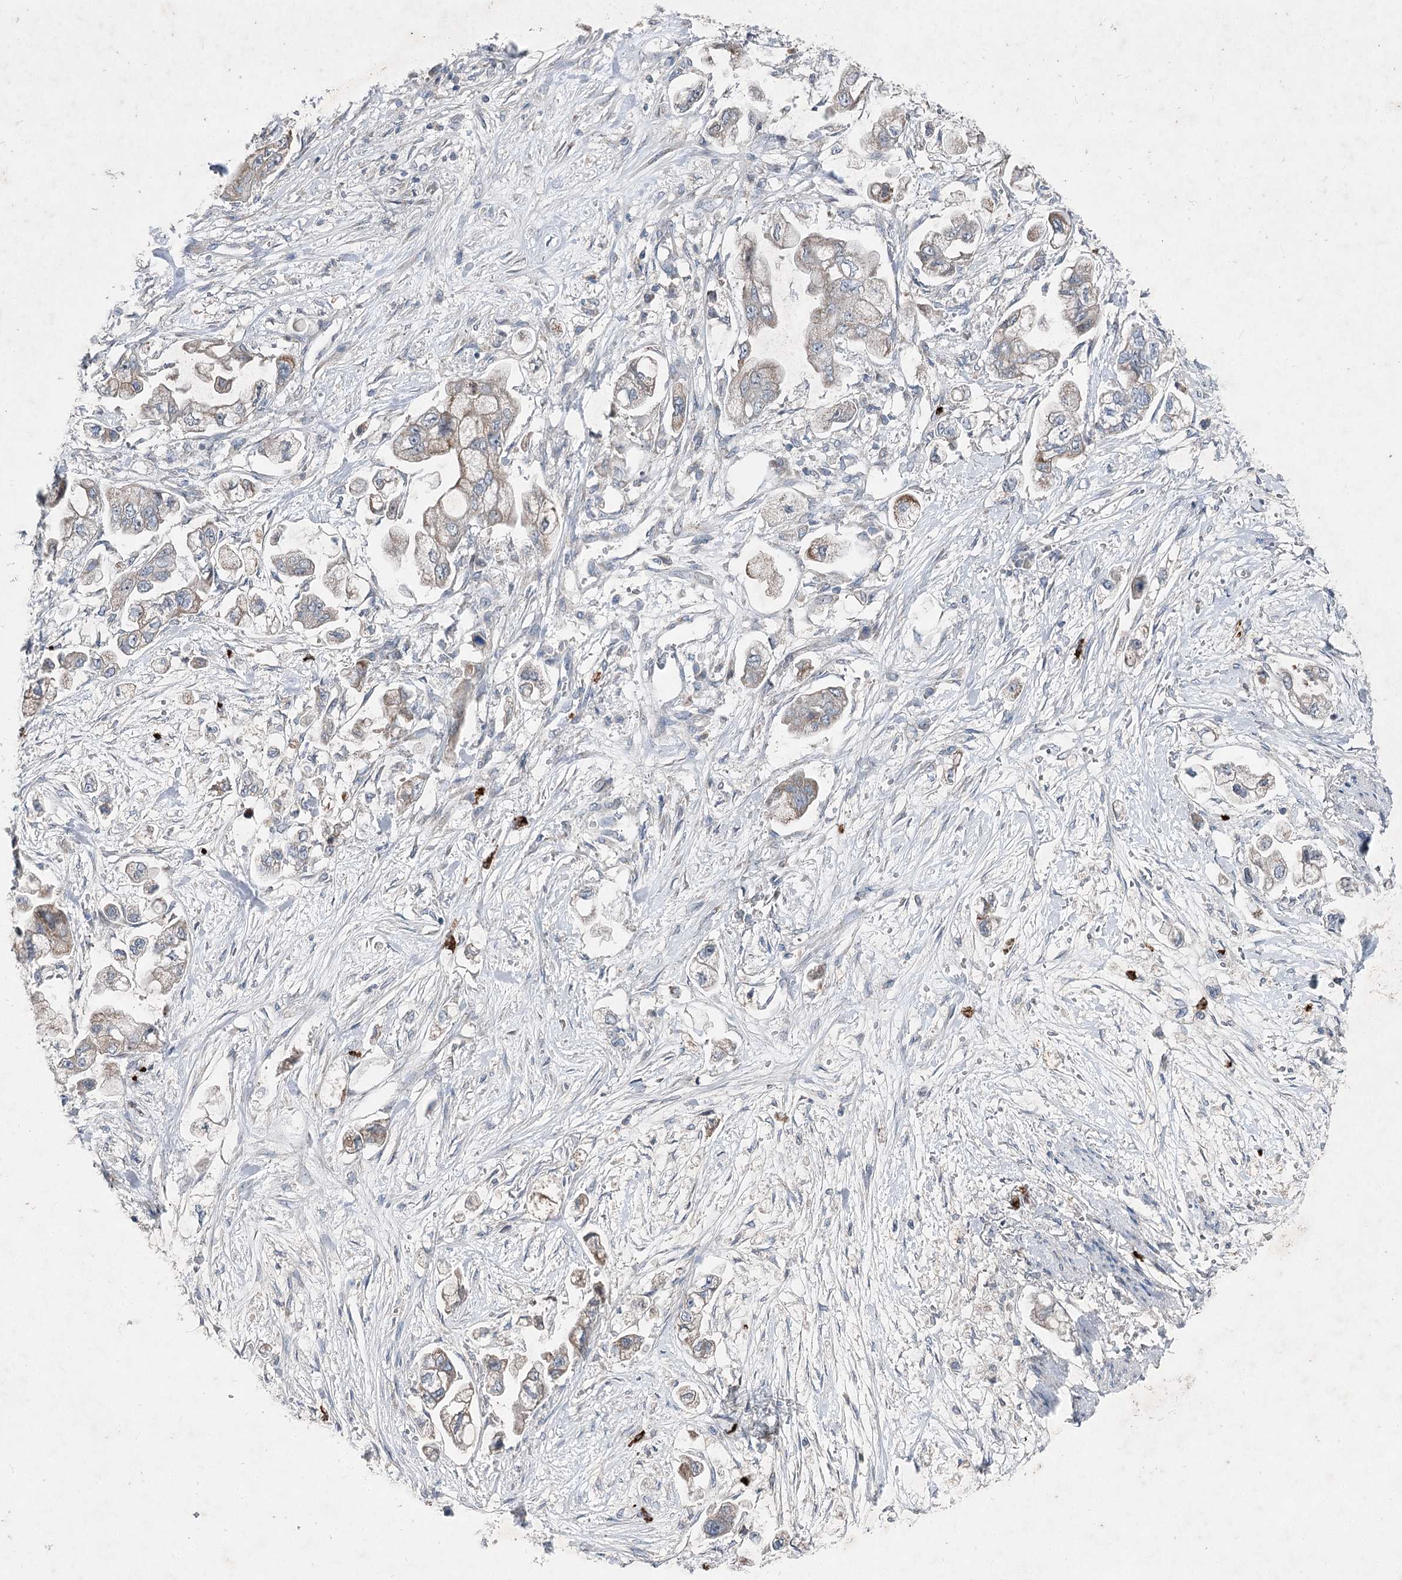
{"staining": {"intensity": "weak", "quantity": "<25%", "location": "cytoplasmic/membranous"}, "tissue": "stomach cancer", "cell_type": "Tumor cells", "image_type": "cancer", "snomed": [{"axis": "morphology", "description": "Adenocarcinoma, NOS"}, {"axis": "topography", "description": "Stomach"}], "caption": "DAB (3,3'-diaminobenzidine) immunohistochemical staining of stomach cancer exhibits no significant expression in tumor cells. (DAB (3,3'-diaminobenzidine) immunohistochemistry (IHC) visualized using brightfield microscopy, high magnification).", "gene": "PLA2G12A", "patient": {"sex": "male", "age": 62}}